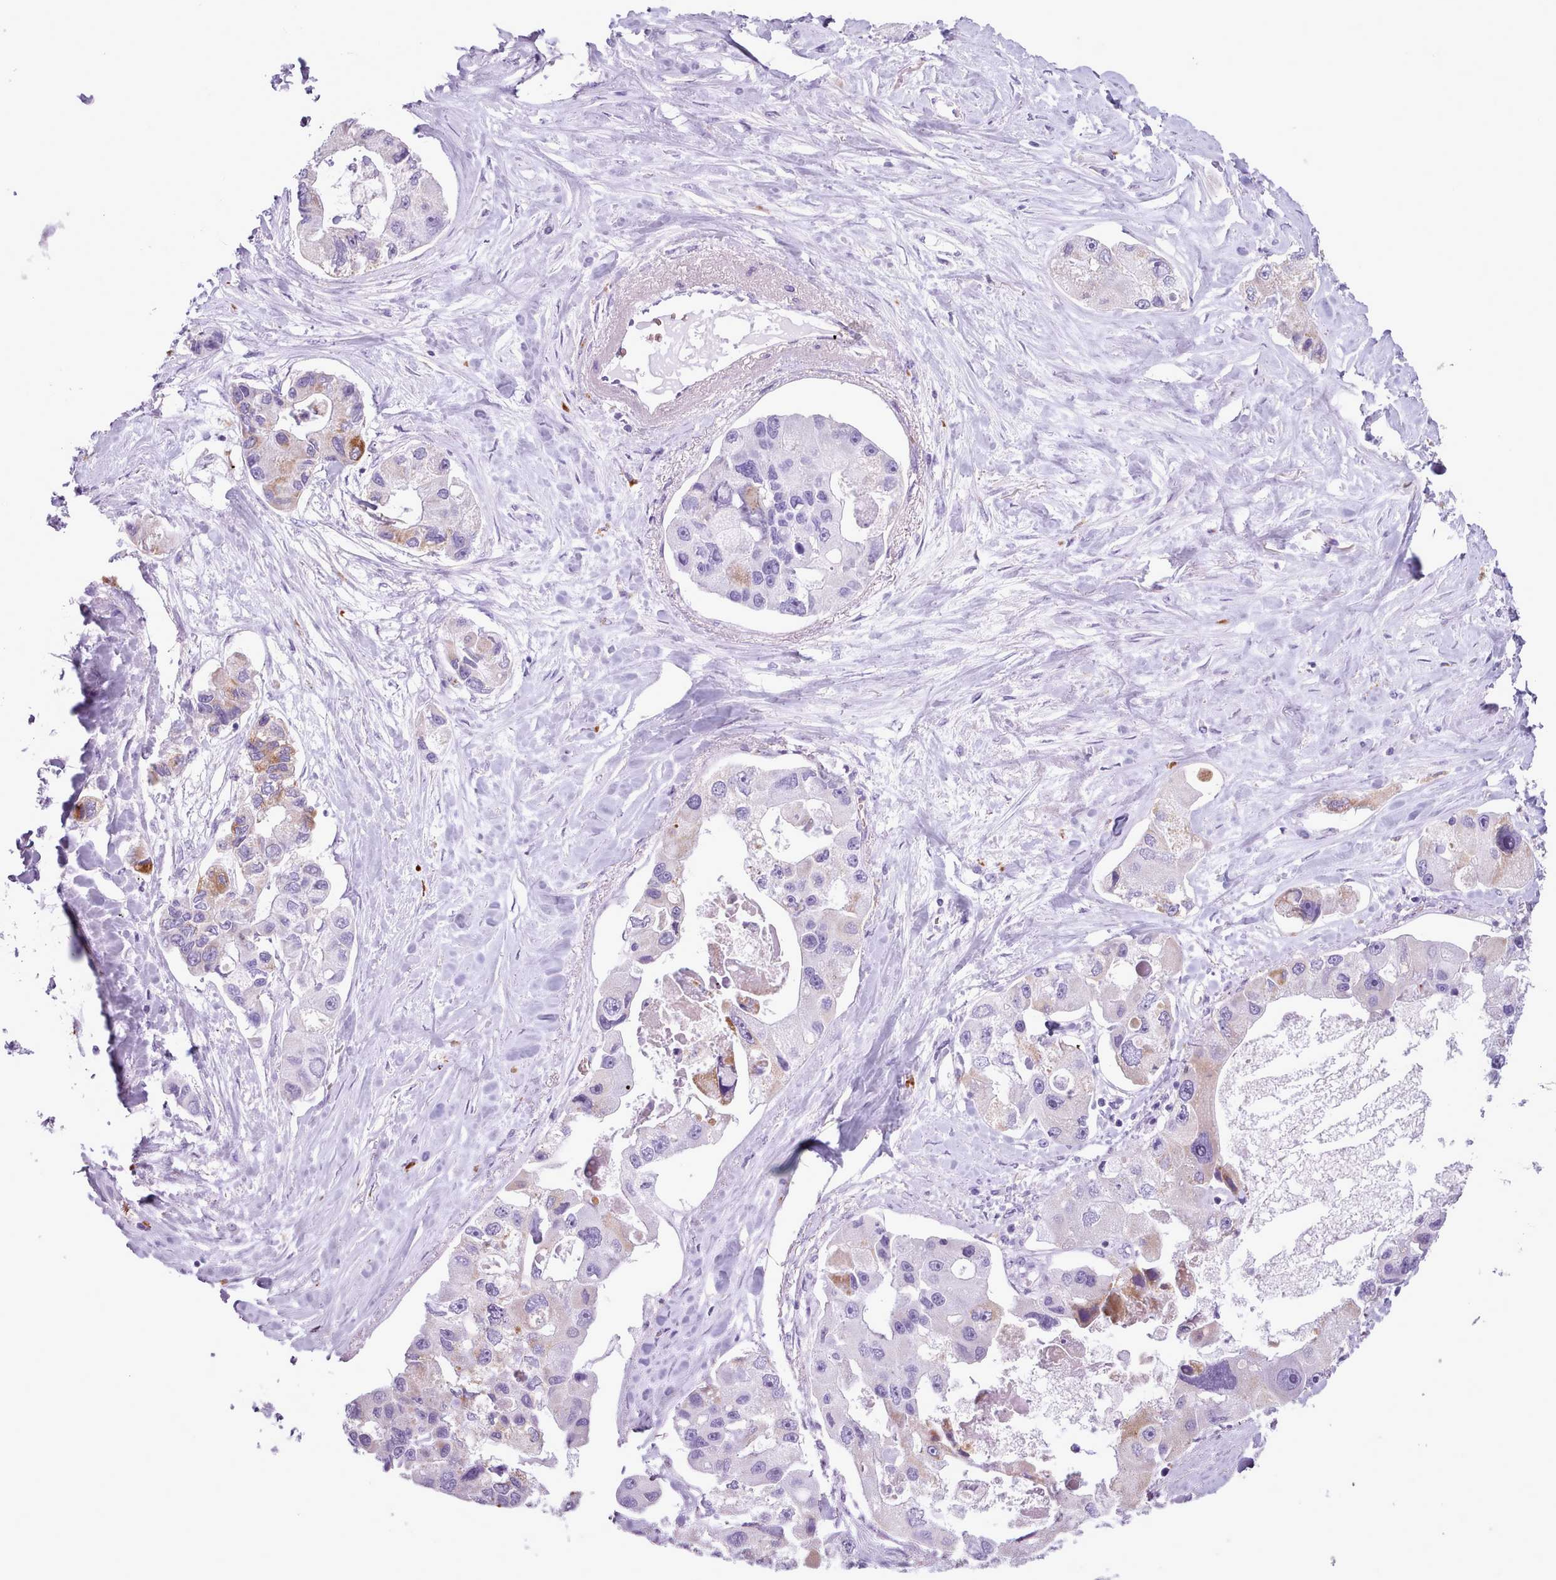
{"staining": {"intensity": "moderate", "quantity": "<25%", "location": "cytoplasmic/membranous"}, "tissue": "lung cancer", "cell_type": "Tumor cells", "image_type": "cancer", "snomed": [{"axis": "morphology", "description": "Adenocarcinoma, NOS"}, {"axis": "topography", "description": "Lung"}], "caption": "Human lung cancer (adenocarcinoma) stained with a brown dye shows moderate cytoplasmic/membranous positive positivity in approximately <25% of tumor cells.", "gene": "AK4", "patient": {"sex": "female", "age": 54}}